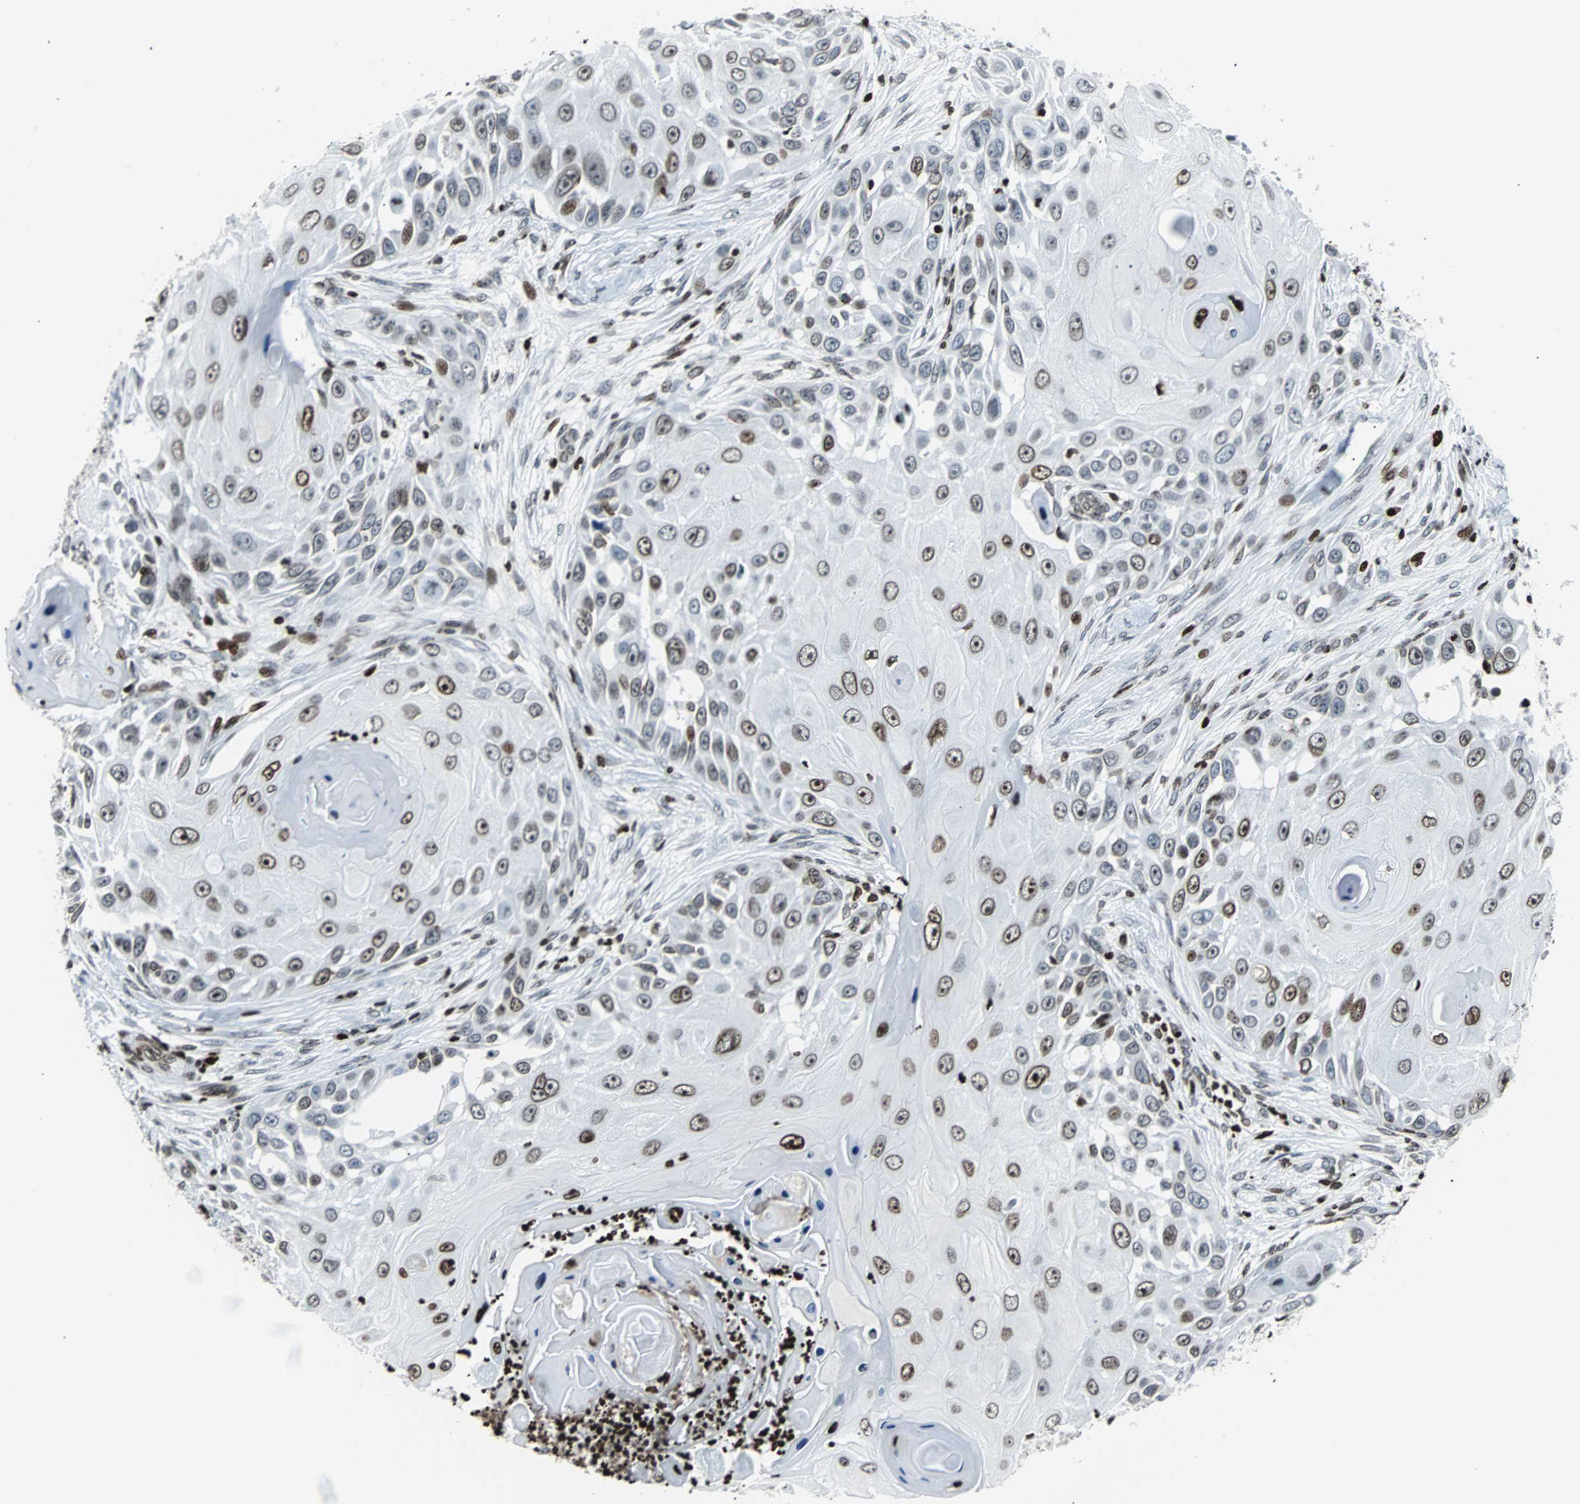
{"staining": {"intensity": "moderate", "quantity": "<25%", "location": "nuclear"}, "tissue": "skin cancer", "cell_type": "Tumor cells", "image_type": "cancer", "snomed": [{"axis": "morphology", "description": "Squamous cell carcinoma, NOS"}, {"axis": "topography", "description": "Skin"}], "caption": "The histopathology image shows staining of skin cancer, revealing moderate nuclear protein expression (brown color) within tumor cells.", "gene": "ZNF131", "patient": {"sex": "female", "age": 44}}